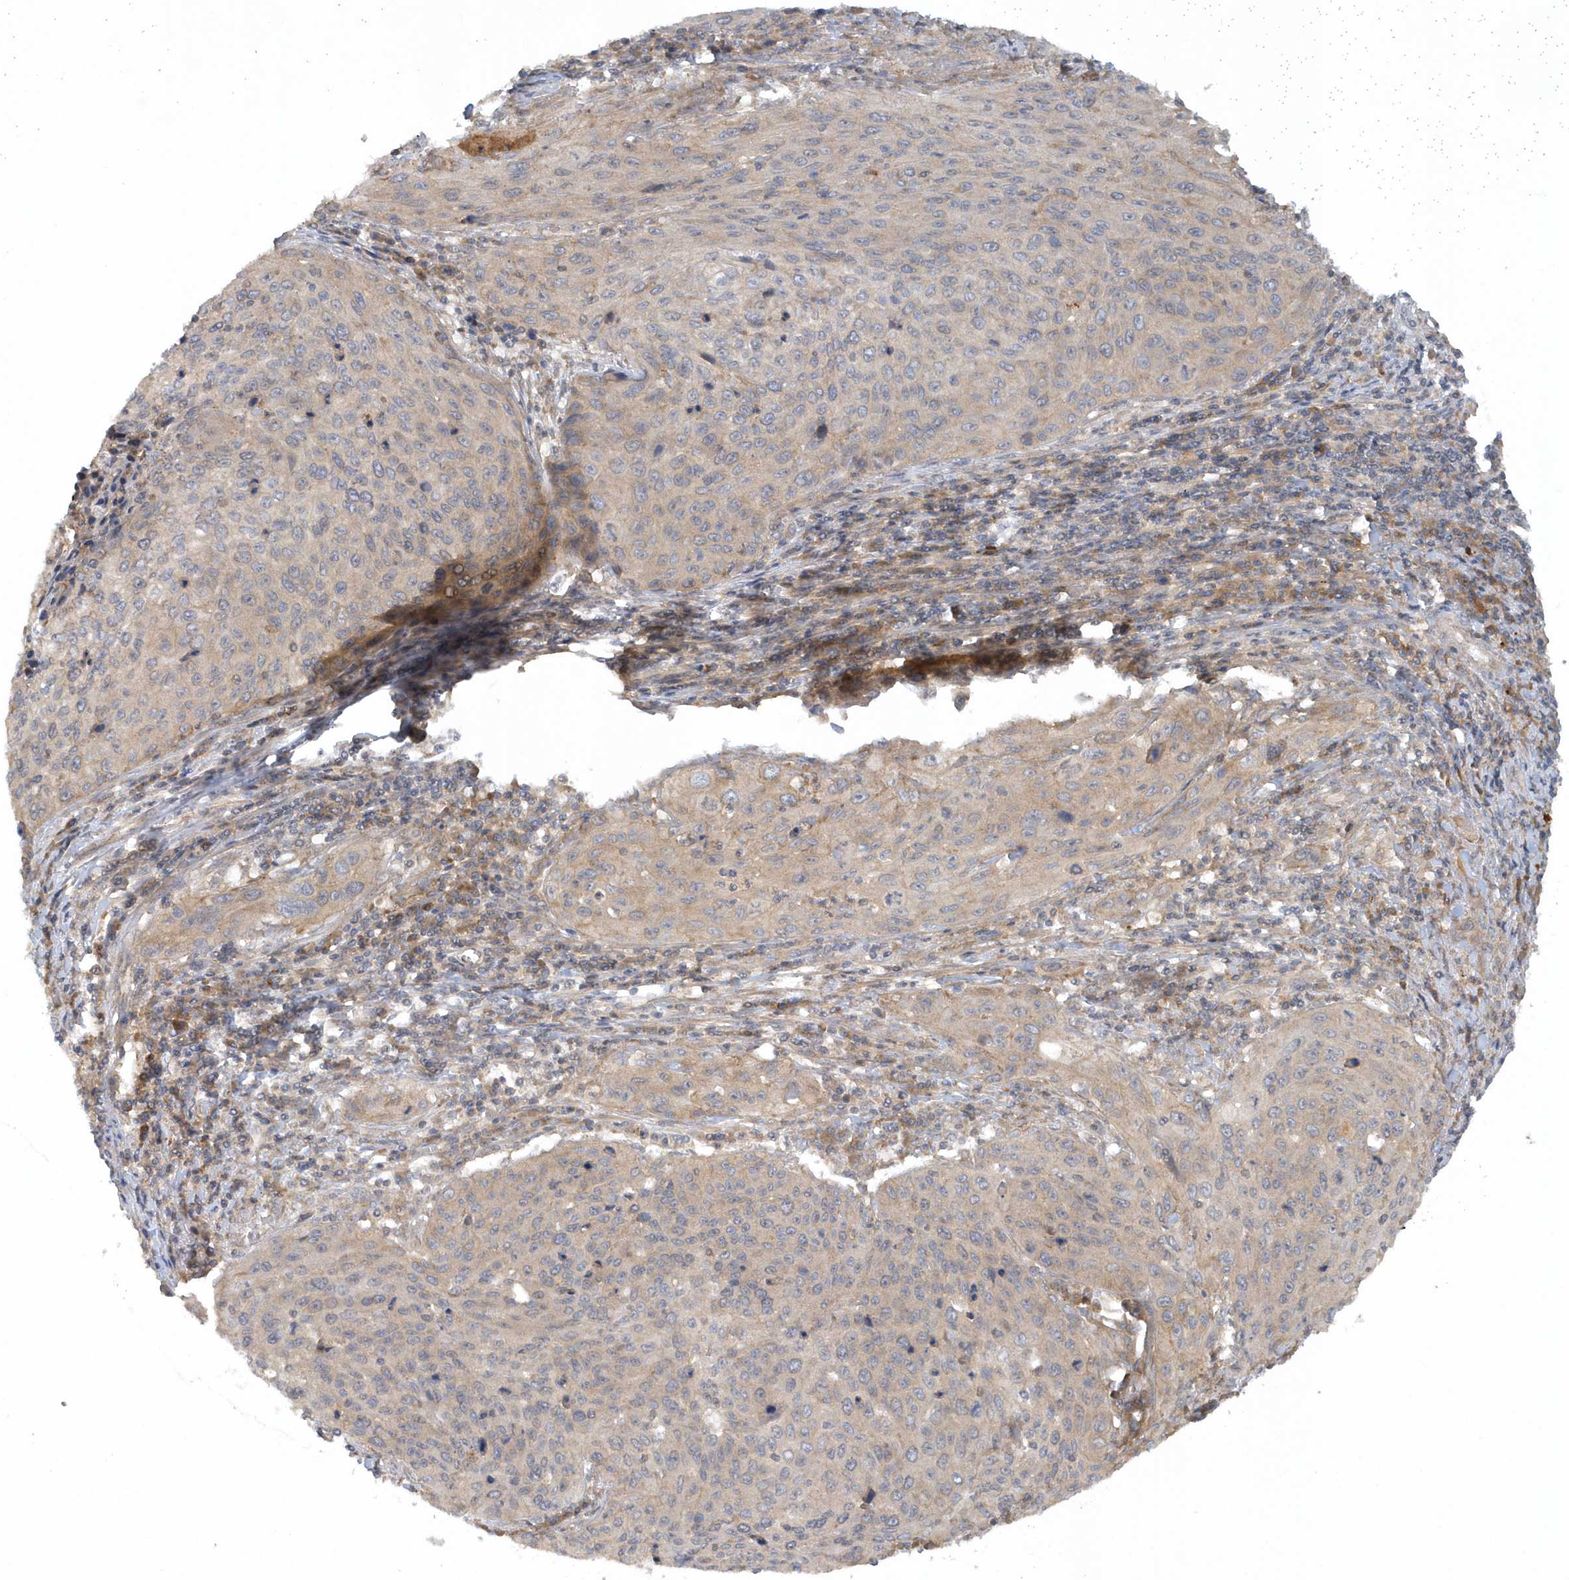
{"staining": {"intensity": "negative", "quantity": "none", "location": "none"}, "tissue": "cervical cancer", "cell_type": "Tumor cells", "image_type": "cancer", "snomed": [{"axis": "morphology", "description": "Squamous cell carcinoma, NOS"}, {"axis": "topography", "description": "Cervix"}], "caption": "A micrograph of cervical cancer (squamous cell carcinoma) stained for a protein shows no brown staining in tumor cells.", "gene": "CNOT10", "patient": {"sex": "female", "age": 32}}